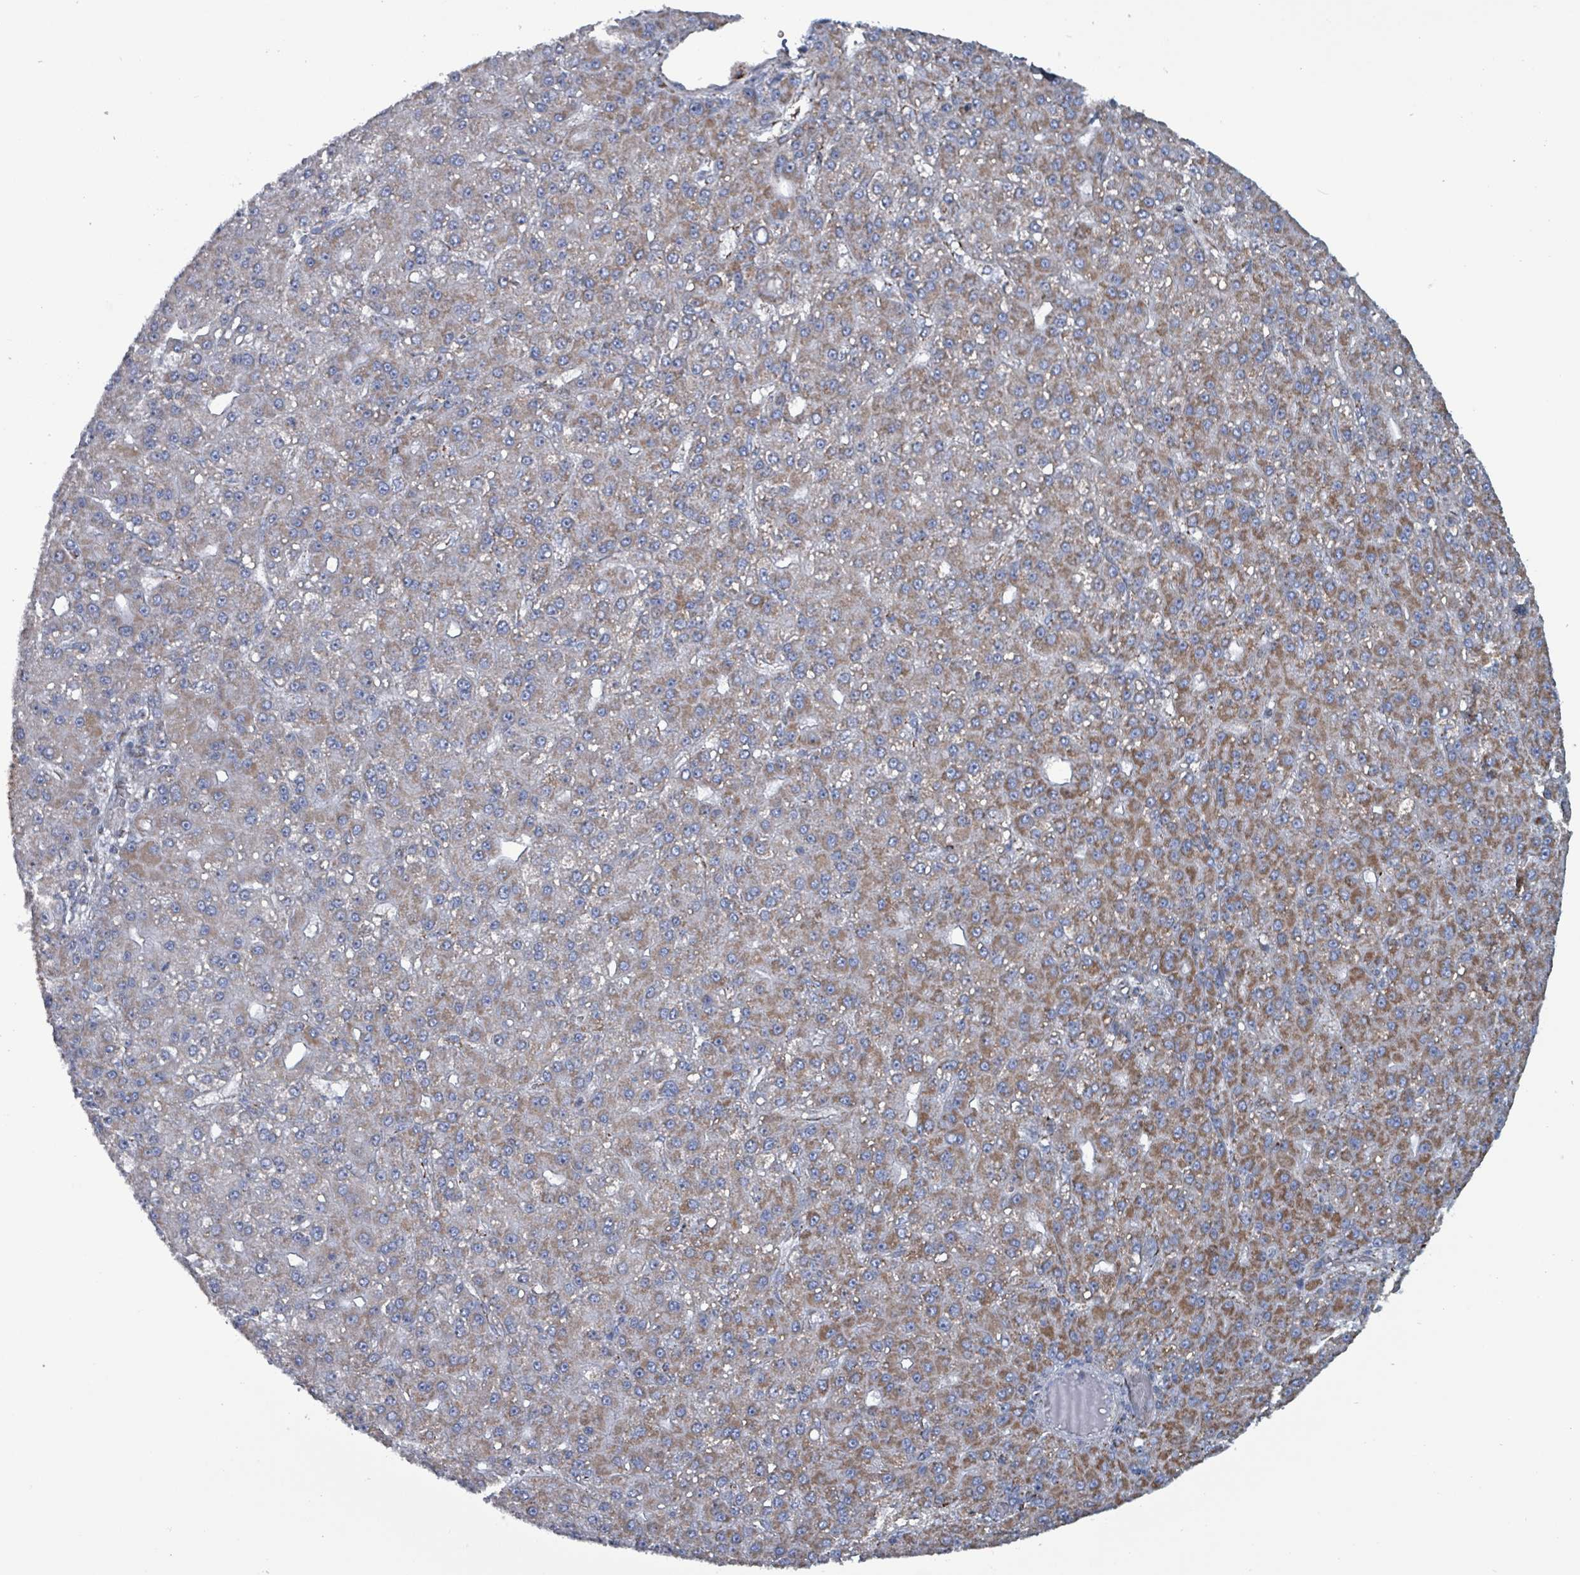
{"staining": {"intensity": "moderate", "quantity": ">75%", "location": "cytoplasmic/membranous"}, "tissue": "liver cancer", "cell_type": "Tumor cells", "image_type": "cancer", "snomed": [{"axis": "morphology", "description": "Carcinoma, Hepatocellular, NOS"}, {"axis": "topography", "description": "Liver"}], "caption": "Human liver cancer stained with a brown dye displays moderate cytoplasmic/membranous positive expression in about >75% of tumor cells.", "gene": "IDH3B", "patient": {"sex": "male", "age": 67}}